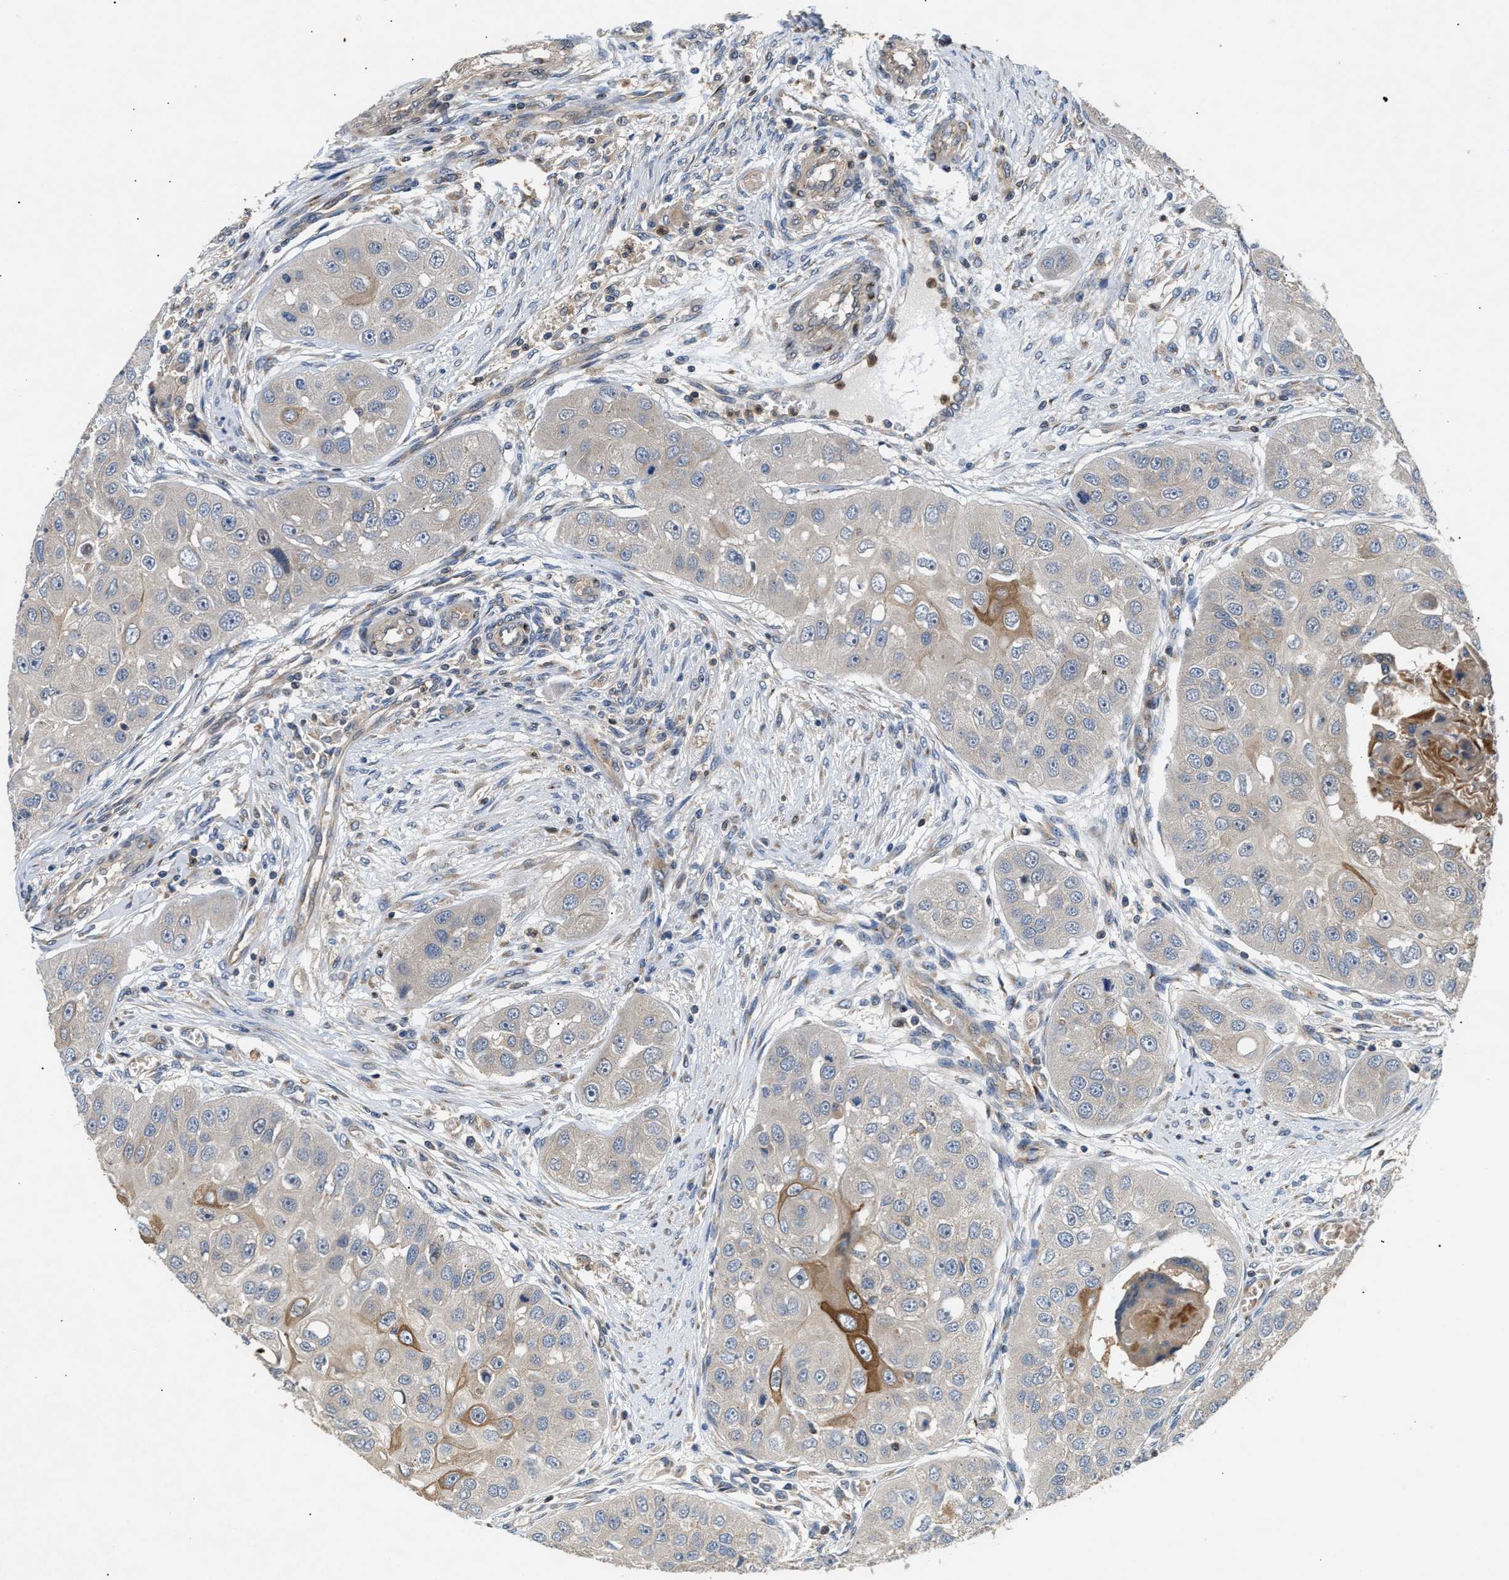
{"staining": {"intensity": "moderate", "quantity": "<25%", "location": "cytoplasmic/membranous"}, "tissue": "head and neck cancer", "cell_type": "Tumor cells", "image_type": "cancer", "snomed": [{"axis": "morphology", "description": "Normal tissue, NOS"}, {"axis": "morphology", "description": "Squamous cell carcinoma, NOS"}, {"axis": "topography", "description": "Skeletal muscle"}, {"axis": "topography", "description": "Head-Neck"}], "caption": "Approximately <25% of tumor cells in human head and neck cancer (squamous cell carcinoma) exhibit moderate cytoplasmic/membranous protein positivity as visualized by brown immunohistochemical staining.", "gene": "CHUK", "patient": {"sex": "male", "age": 51}}